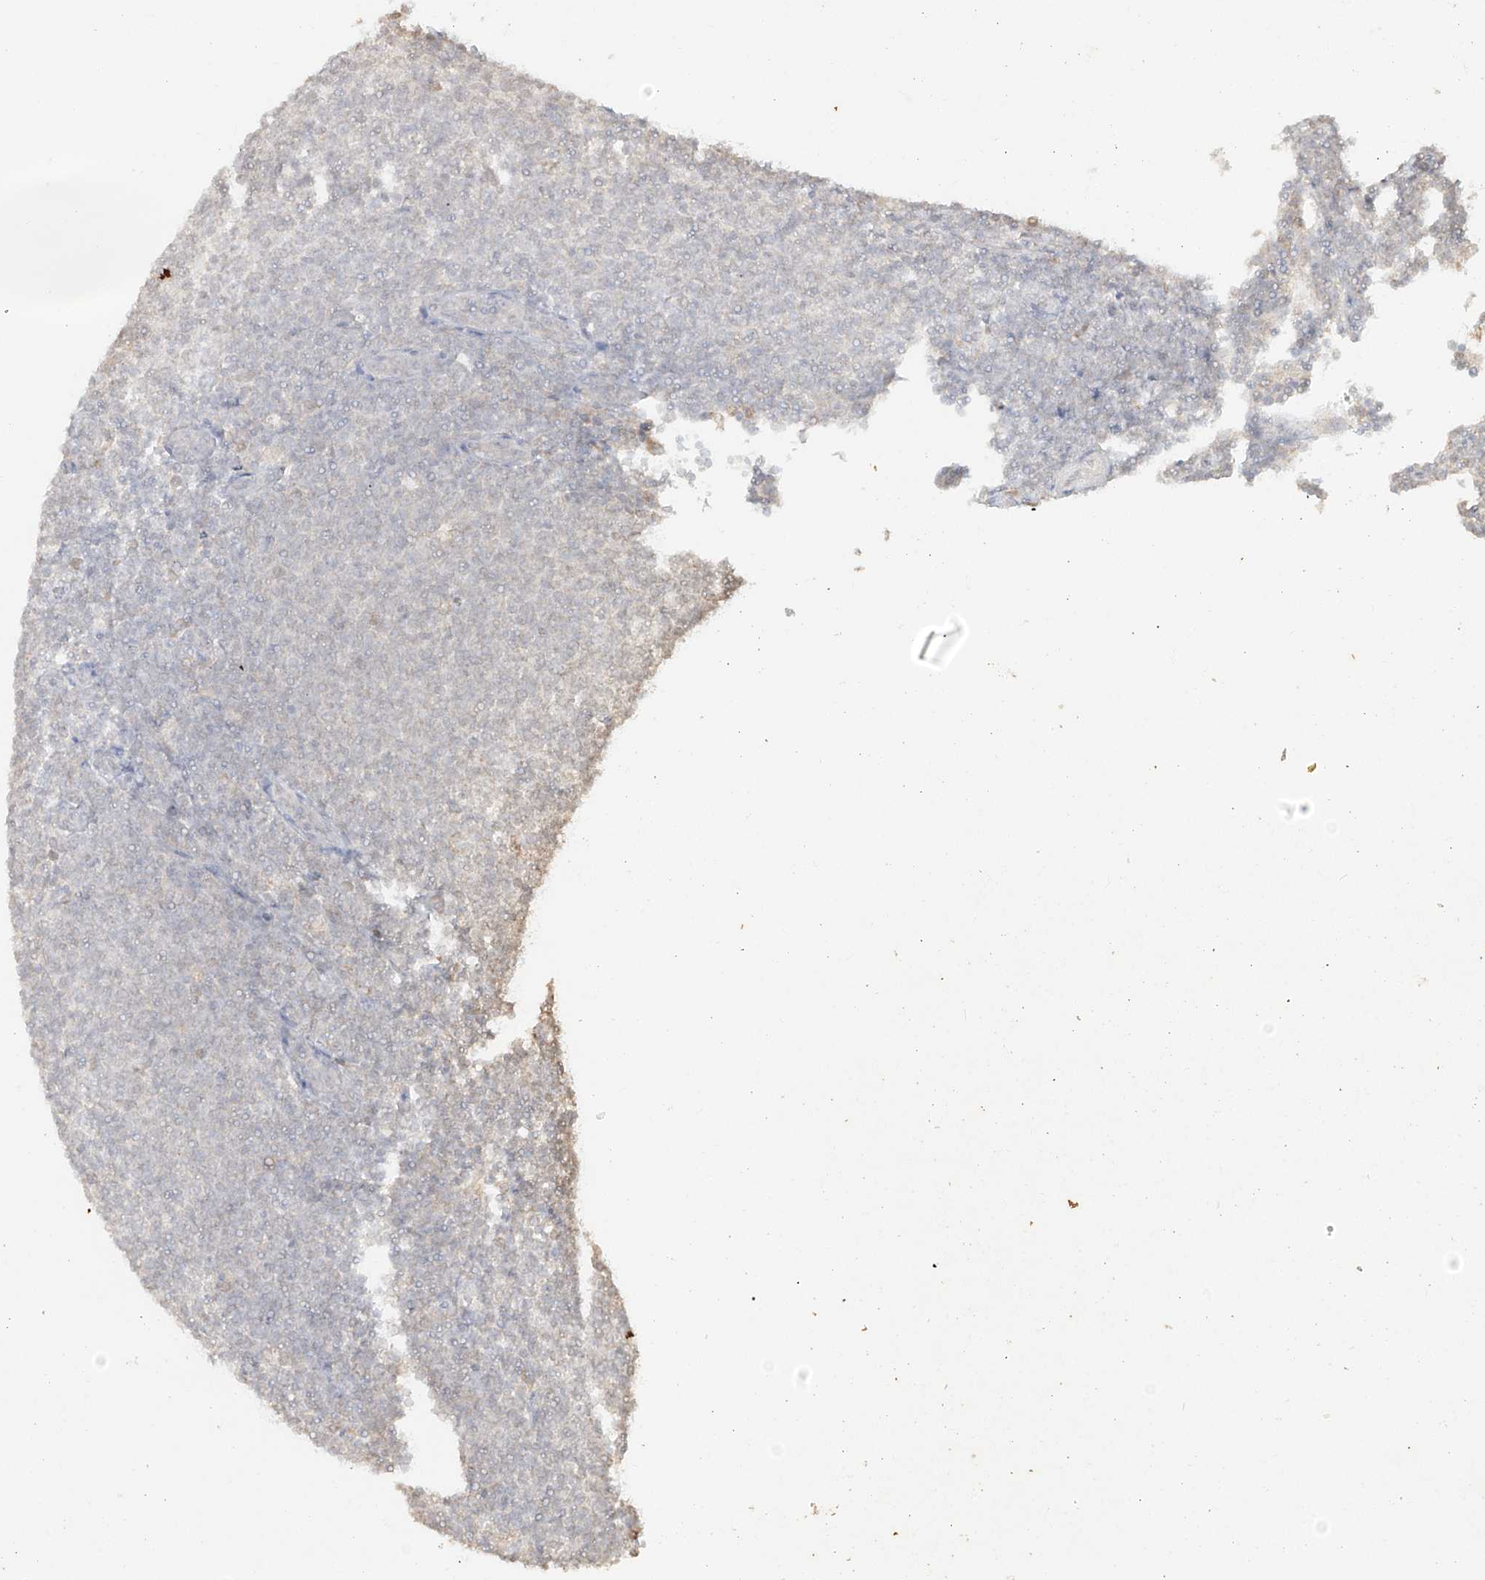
{"staining": {"intensity": "negative", "quantity": "none", "location": "none"}, "tissue": "lymphoma", "cell_type": "Tumor cells", "image_type": "cancer", "snomed": [{"axis": "morphology", "description": "Malignant lymphoma, non-Hodgkin's type, Low grade"}, {"axis": "topography", "description": "Lymph node"}], "caption": "Protein analysis of lymphoma displays no significant expression in tumor cells.", "gene": "TIGAR", "patient": {"sex": "male", "age": 66}}